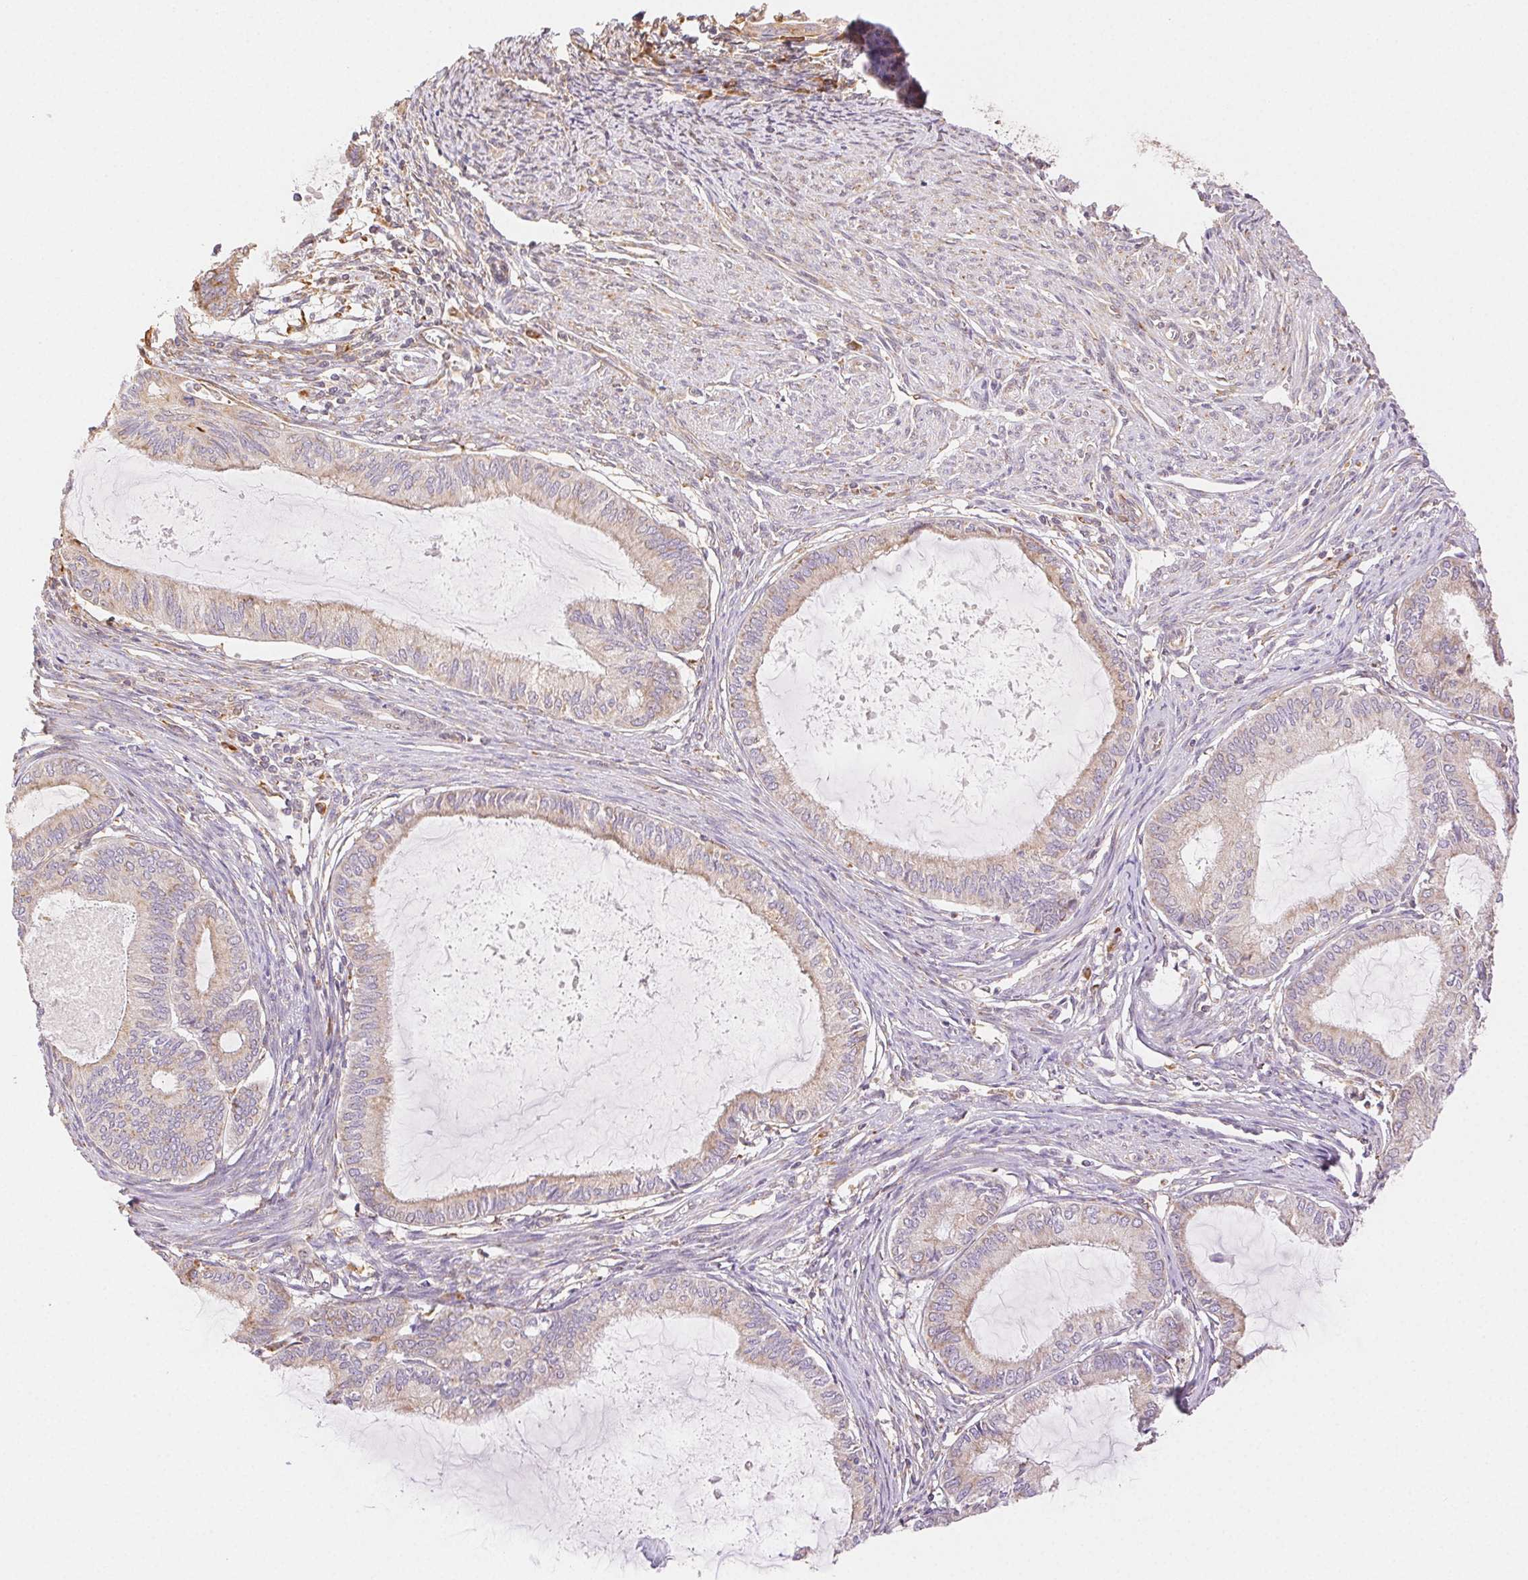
{"staining": {"intensity": "weak", "quantity": "25%-75%", "location": "cytoplasmic/membranous"}, "tissue": "endometrial cancer", "cell_type": "Tumor cells", "image_type": "cancer", "snomed": [{"axis": "morphology", "description": "Adenocarcinoma, NOS"}, {"axis": "topography", "description": "Endometrium"}], "caption": "Weak cytoplasmic/membranous staining is seen in about 25%-75% of tumor cells in adenocarcinoma (endometrial).", "gene": "ENTREP1", "patient": {"sex": "female", "age": 86}}